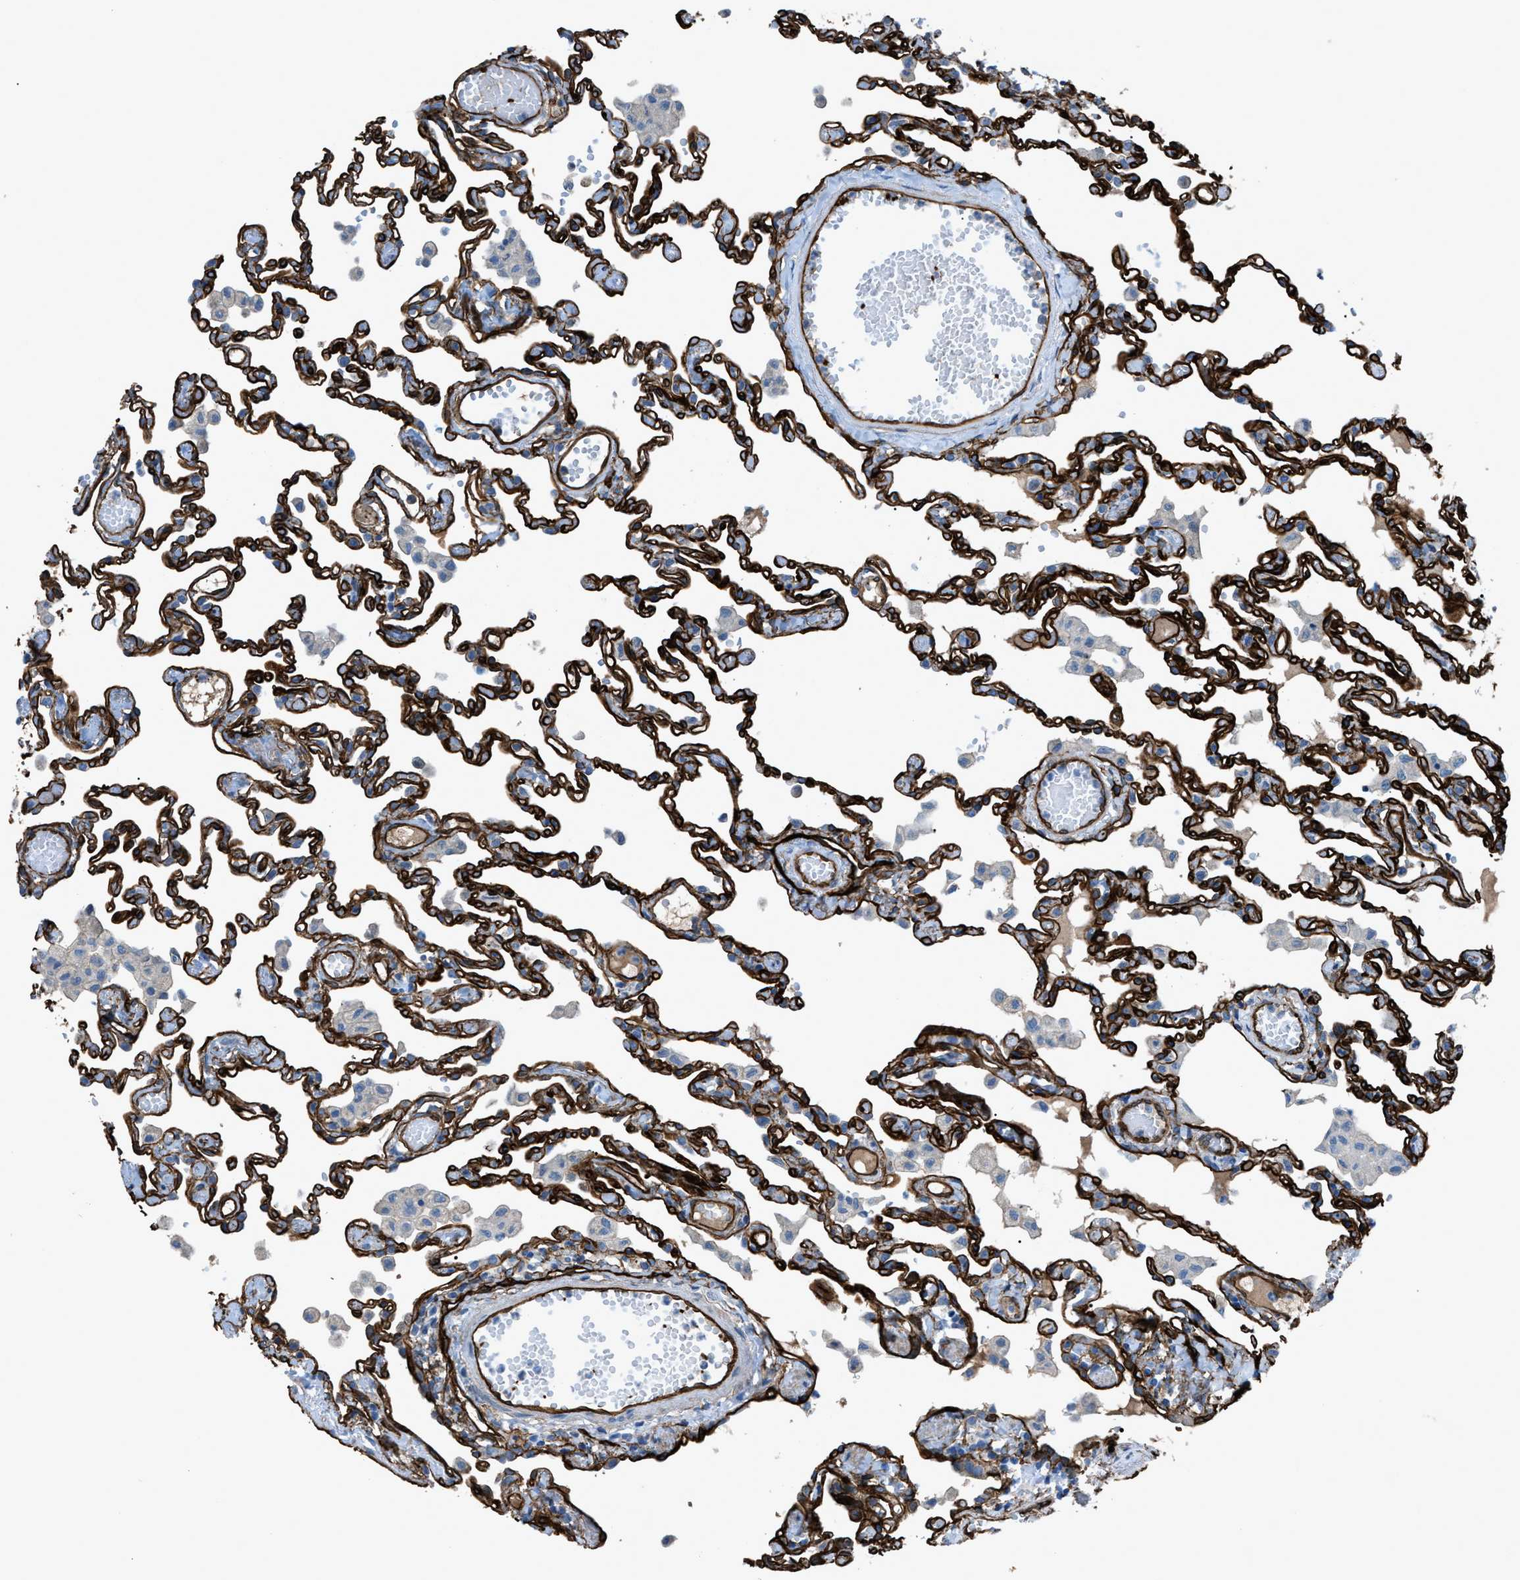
{"staining": {"intensity": "strong", "quantity": "25%-75%", "location": "cytoplasmic/membranous"}, "tissue": "lung", "cell_type": "Alveolar cells", "image_type": "normal", "snomed": [{"axis": "morphology", "description": "Normal tissue, NOS"}, {"axis": "topography", "description": "Bronchus"}, {"axis": "topography", "description": "Lung"}], "caption": "Immunohistochemistry photomicrograph of unremarkable human lung stained for a protein (brown), which displays high levels of strong cytoplasmic/membranous positivity in approximately 25%-75% of alveolar cells.", "gene": "SLC22A15", "patient": {"sex": "female", "age": 49}}